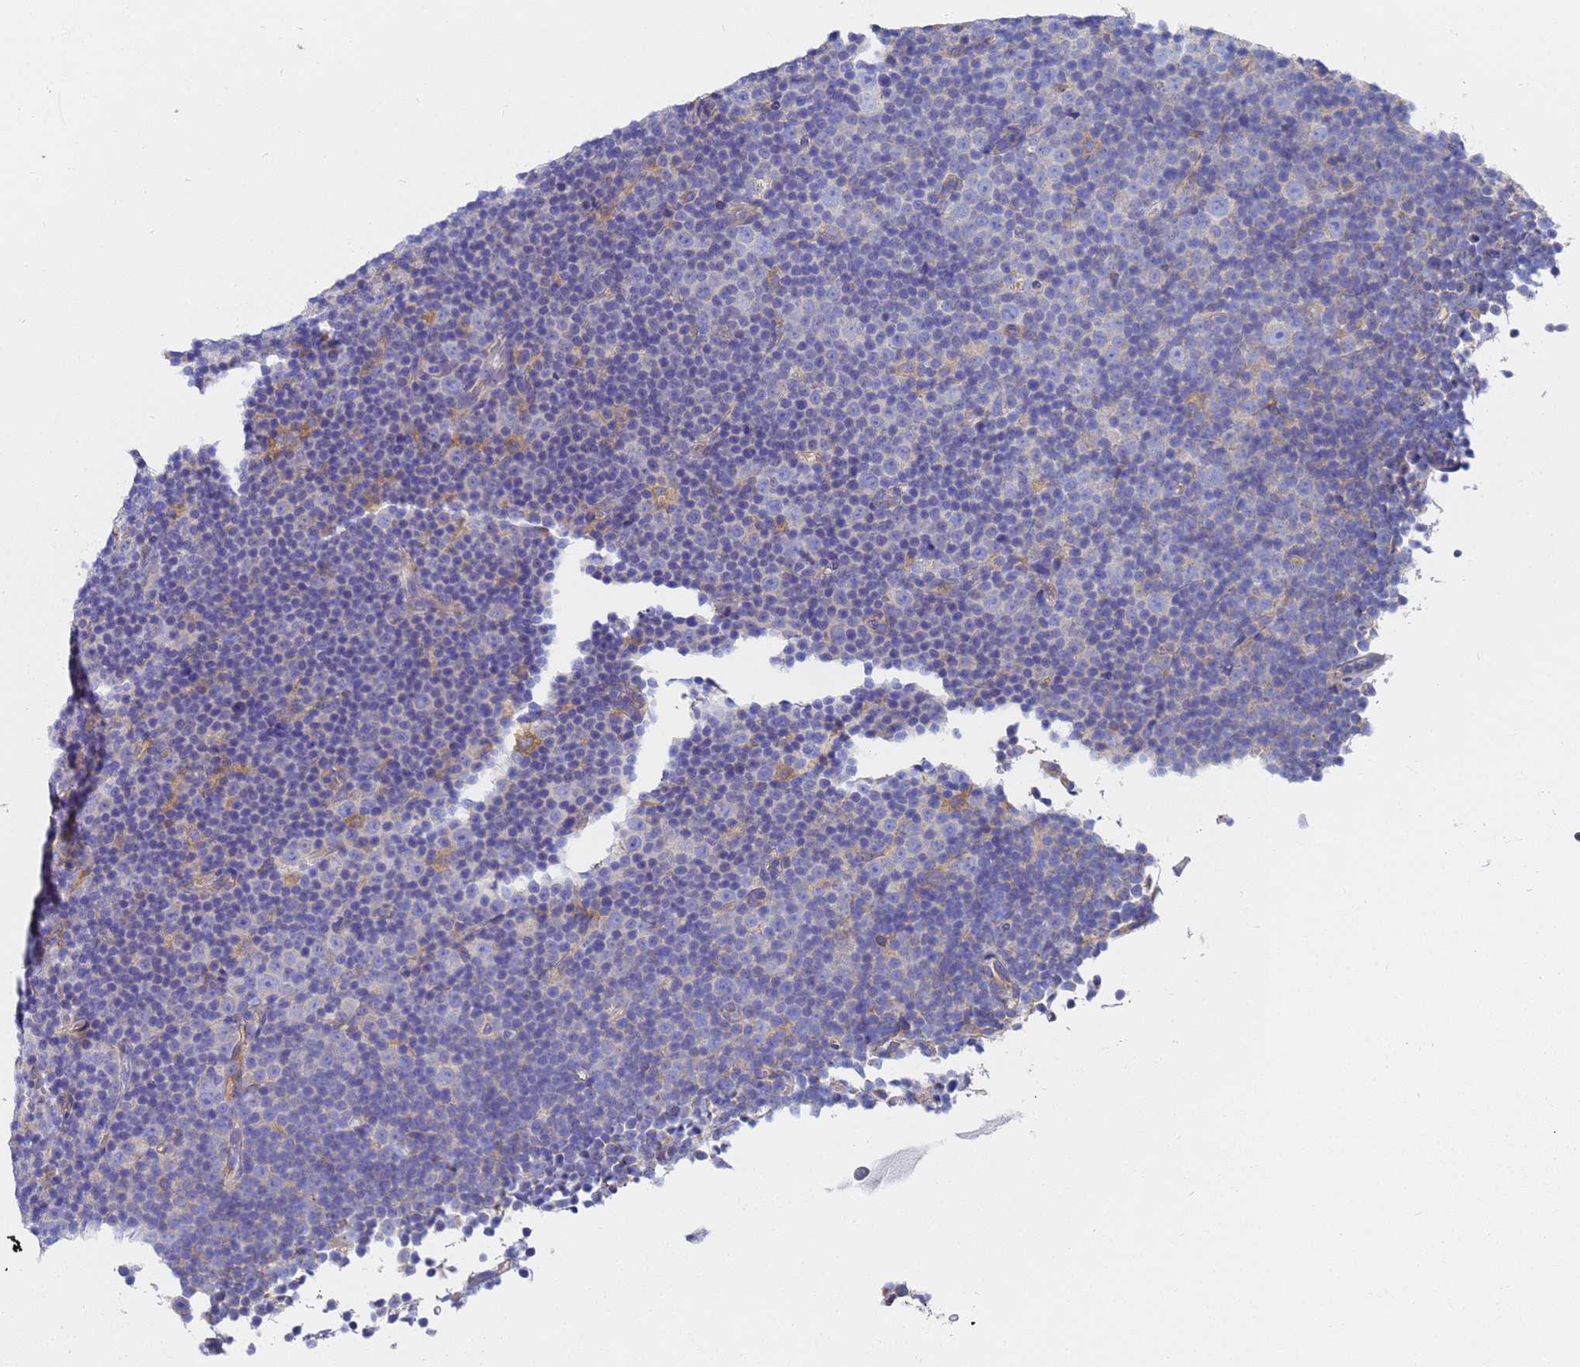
{"staining": {"intensity": "negative", "quantity": "none", "location": "none"}, "tissue": "lymphoma", "cell_type": "Tumor cells", "image_type": "cancer", "snomed": [{"axis": "morphology", "description": "Malignant lymphoma, non-Hodgkin's type, Low grade"}, {"axis": "topography", "description": "Lymph node"}], "caption": "DAB immunohistochemical staining of lymphoma demonstrates no significant positivity in tumor cells.", "gene": "TM4SF4", "patient": {"sex": "female", "age": 67}}